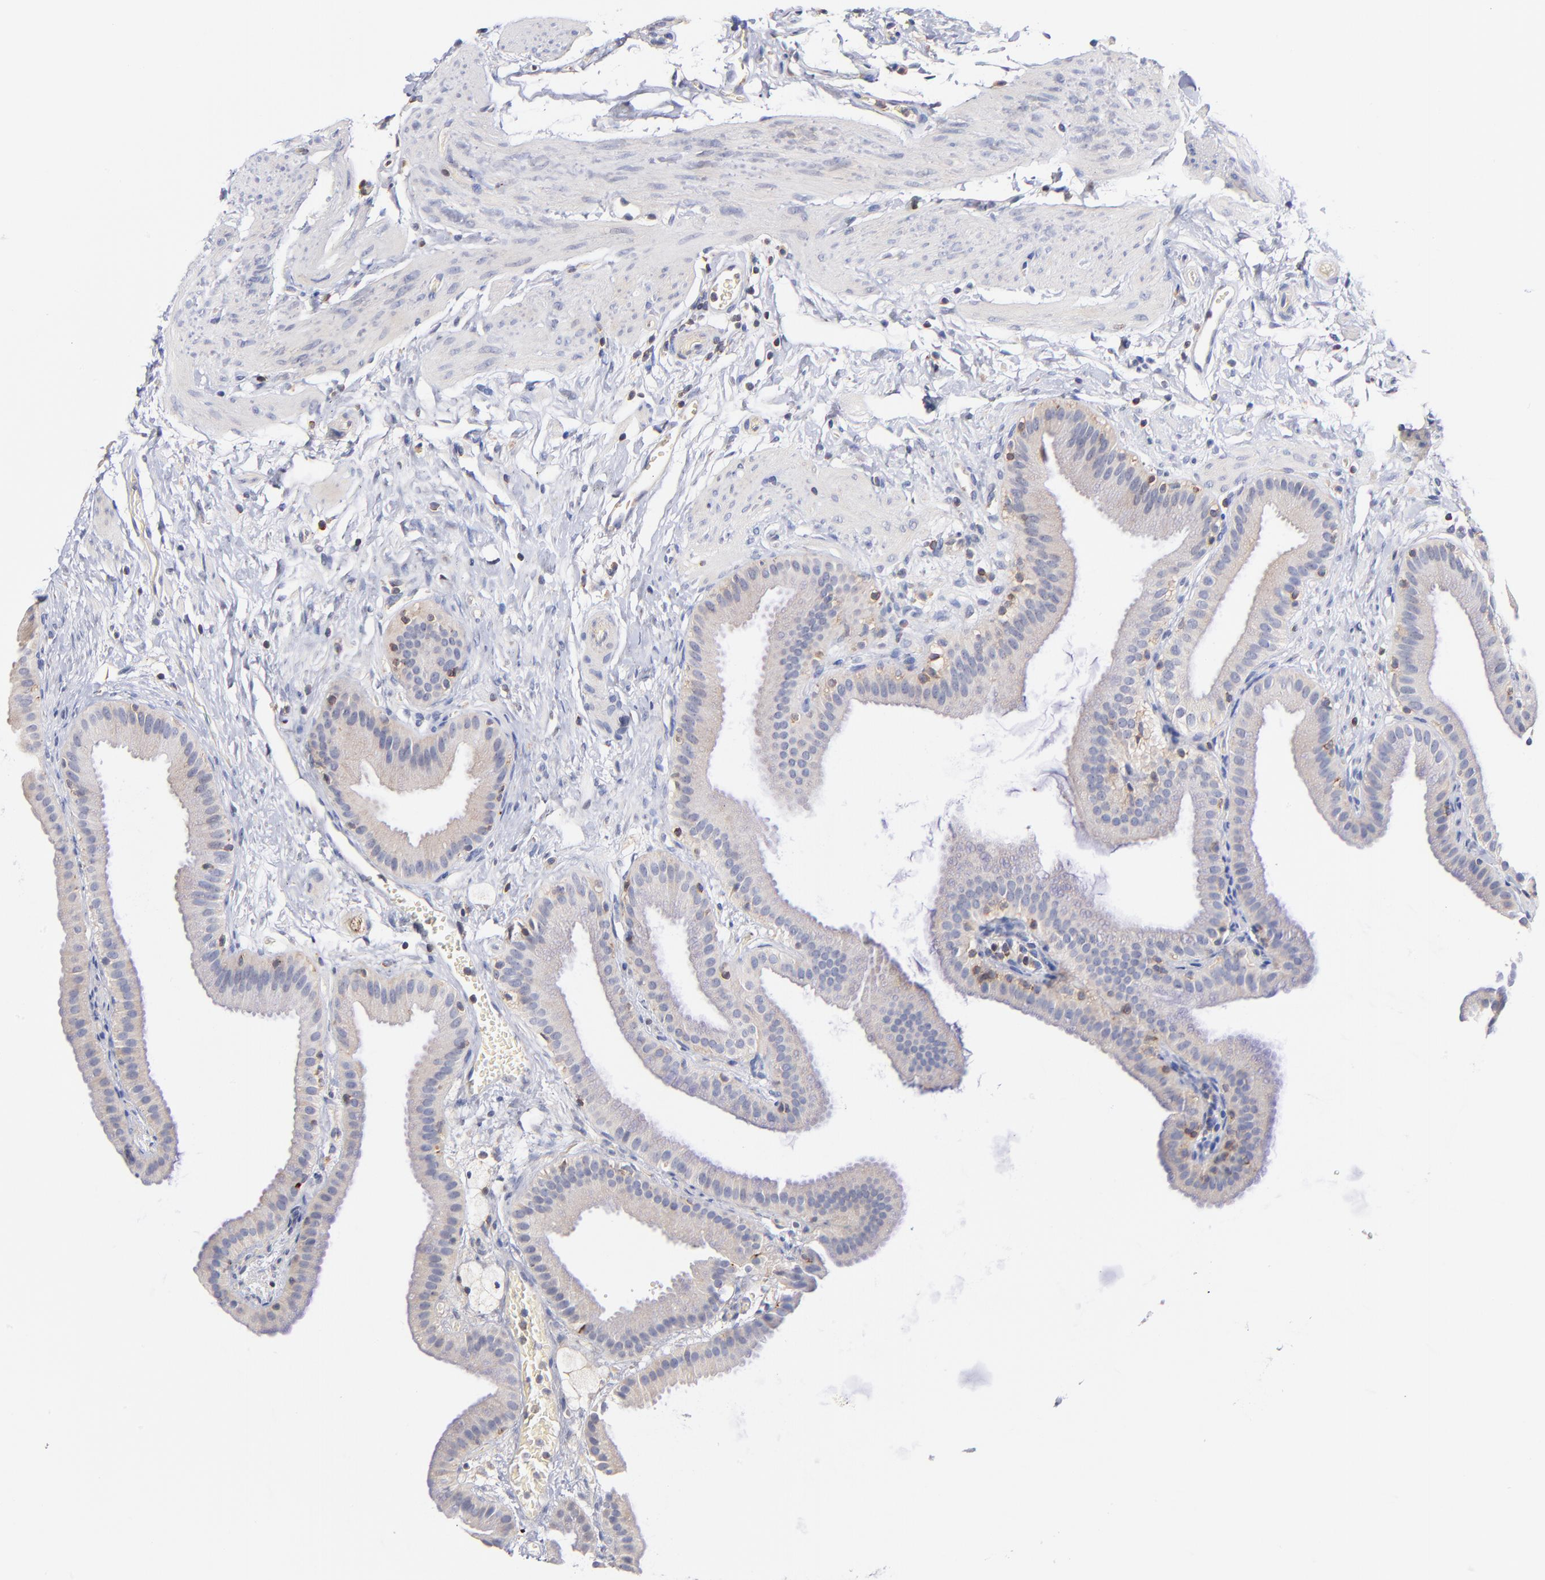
{"staining": {"intensity": "negative", "quantity": "none", "location": "none"}, "tissue": "gallbladder", "cell_type": "Glandular cells", "image_type": "normal", "snomed": [{"axis": "morphology", "description": "Normal tissue, NOS"}, {"axis": "topography", "description": "Gallbladder"}], "caption": "Protein analysis of normal gallbladder displays no significant expression in glandular cells.", "gene": "KREMEN2", "patient": {"sex": "female", "age": 63}}